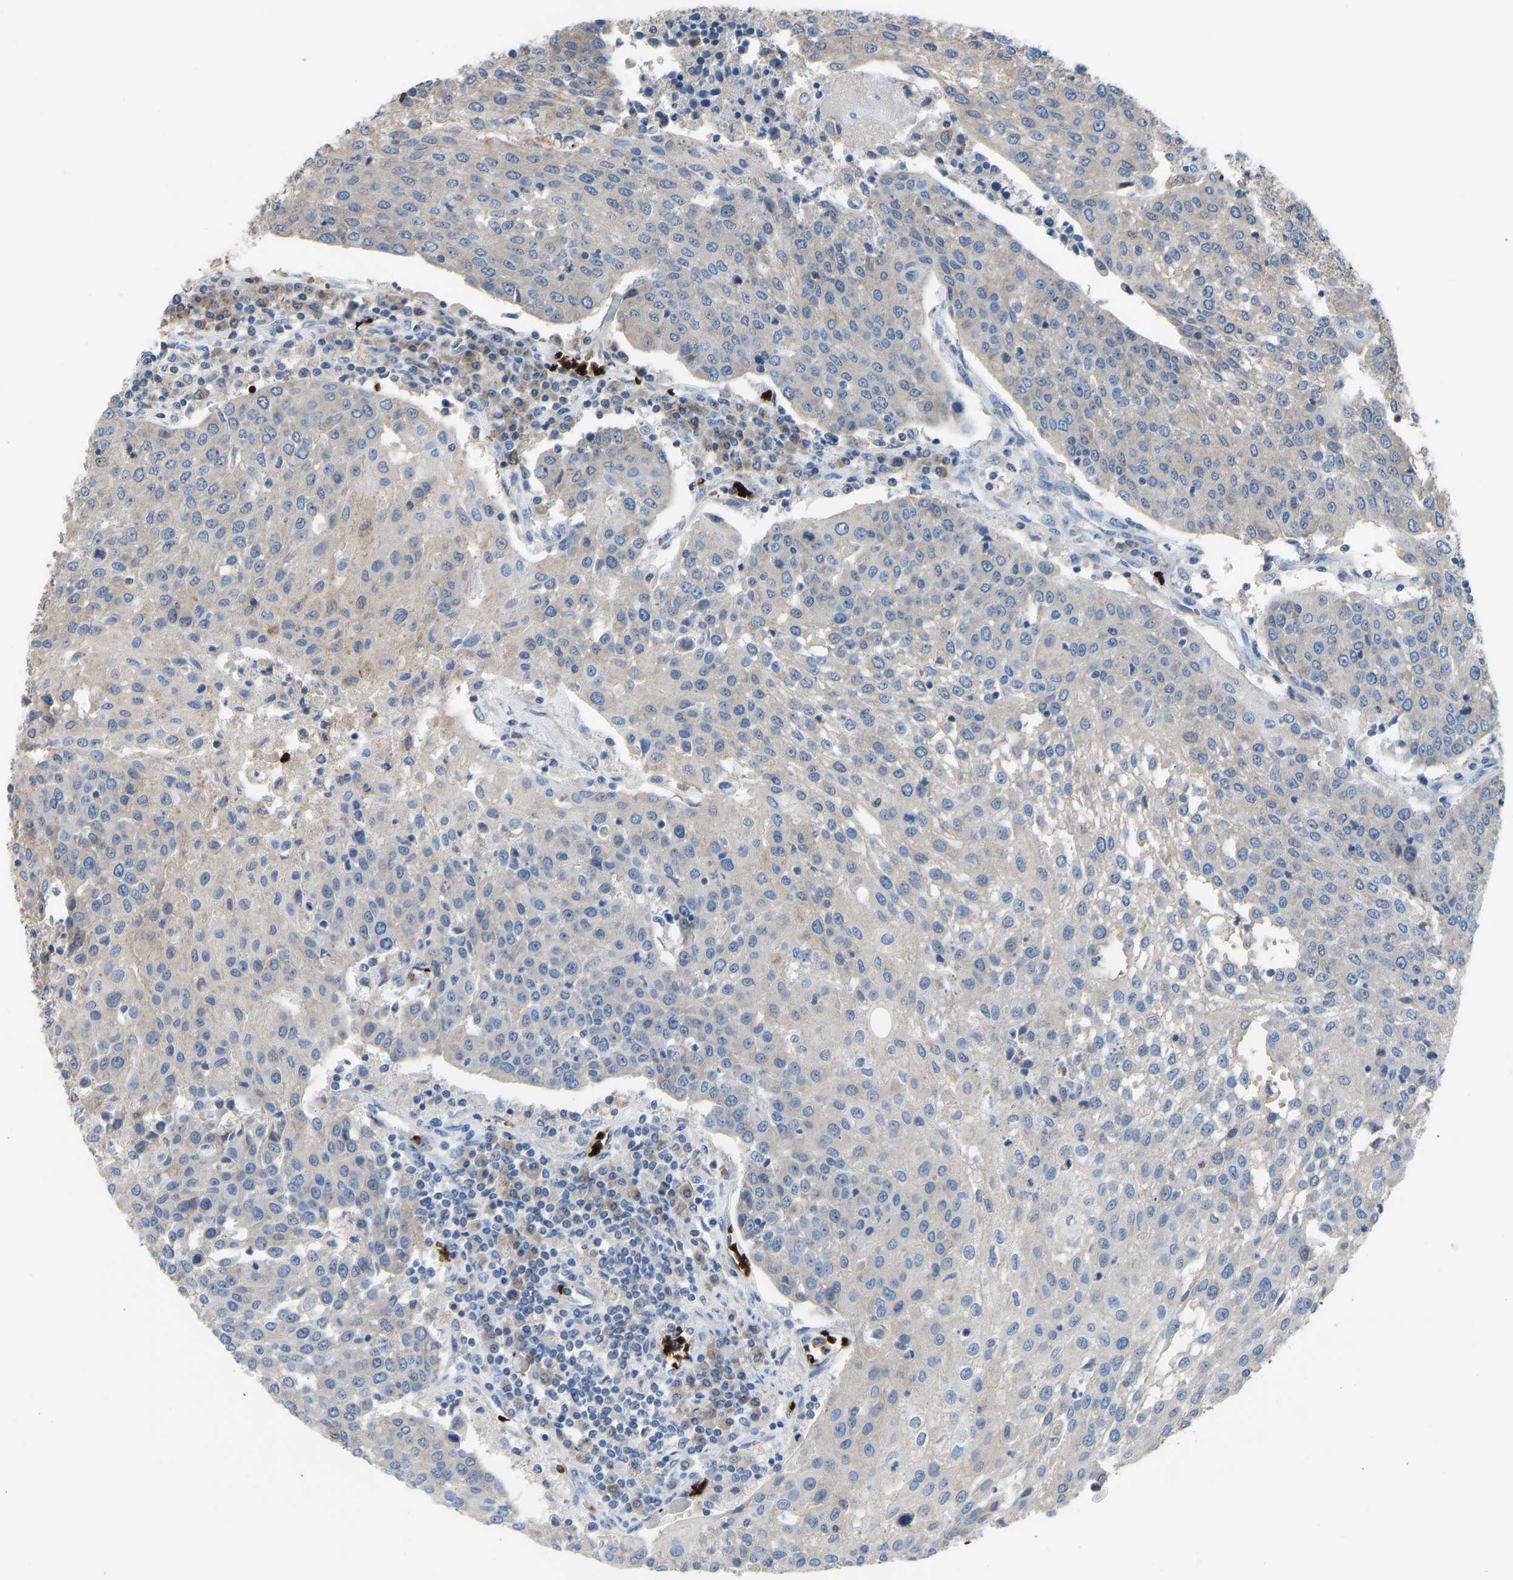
{"staining": {"intensity": "negative", "quantity": "none", "location": "none"}, "tissue": "urothelial cancer", "cell_type": "Tumor cells", "image_type": "cancer", "snomed": [{"axis": "morphology", "description": "Urothelial carcinoma, High grade"}, {"axis": "topography", "description": "Urinary bladder"}], "caption": "Urothelial carcinoma (high-grade) was stained to show a protein in brown. There is no significant expression in tumor cells.", "gene": "PIGS", "patient": {"sex": "female", "age": 85}}